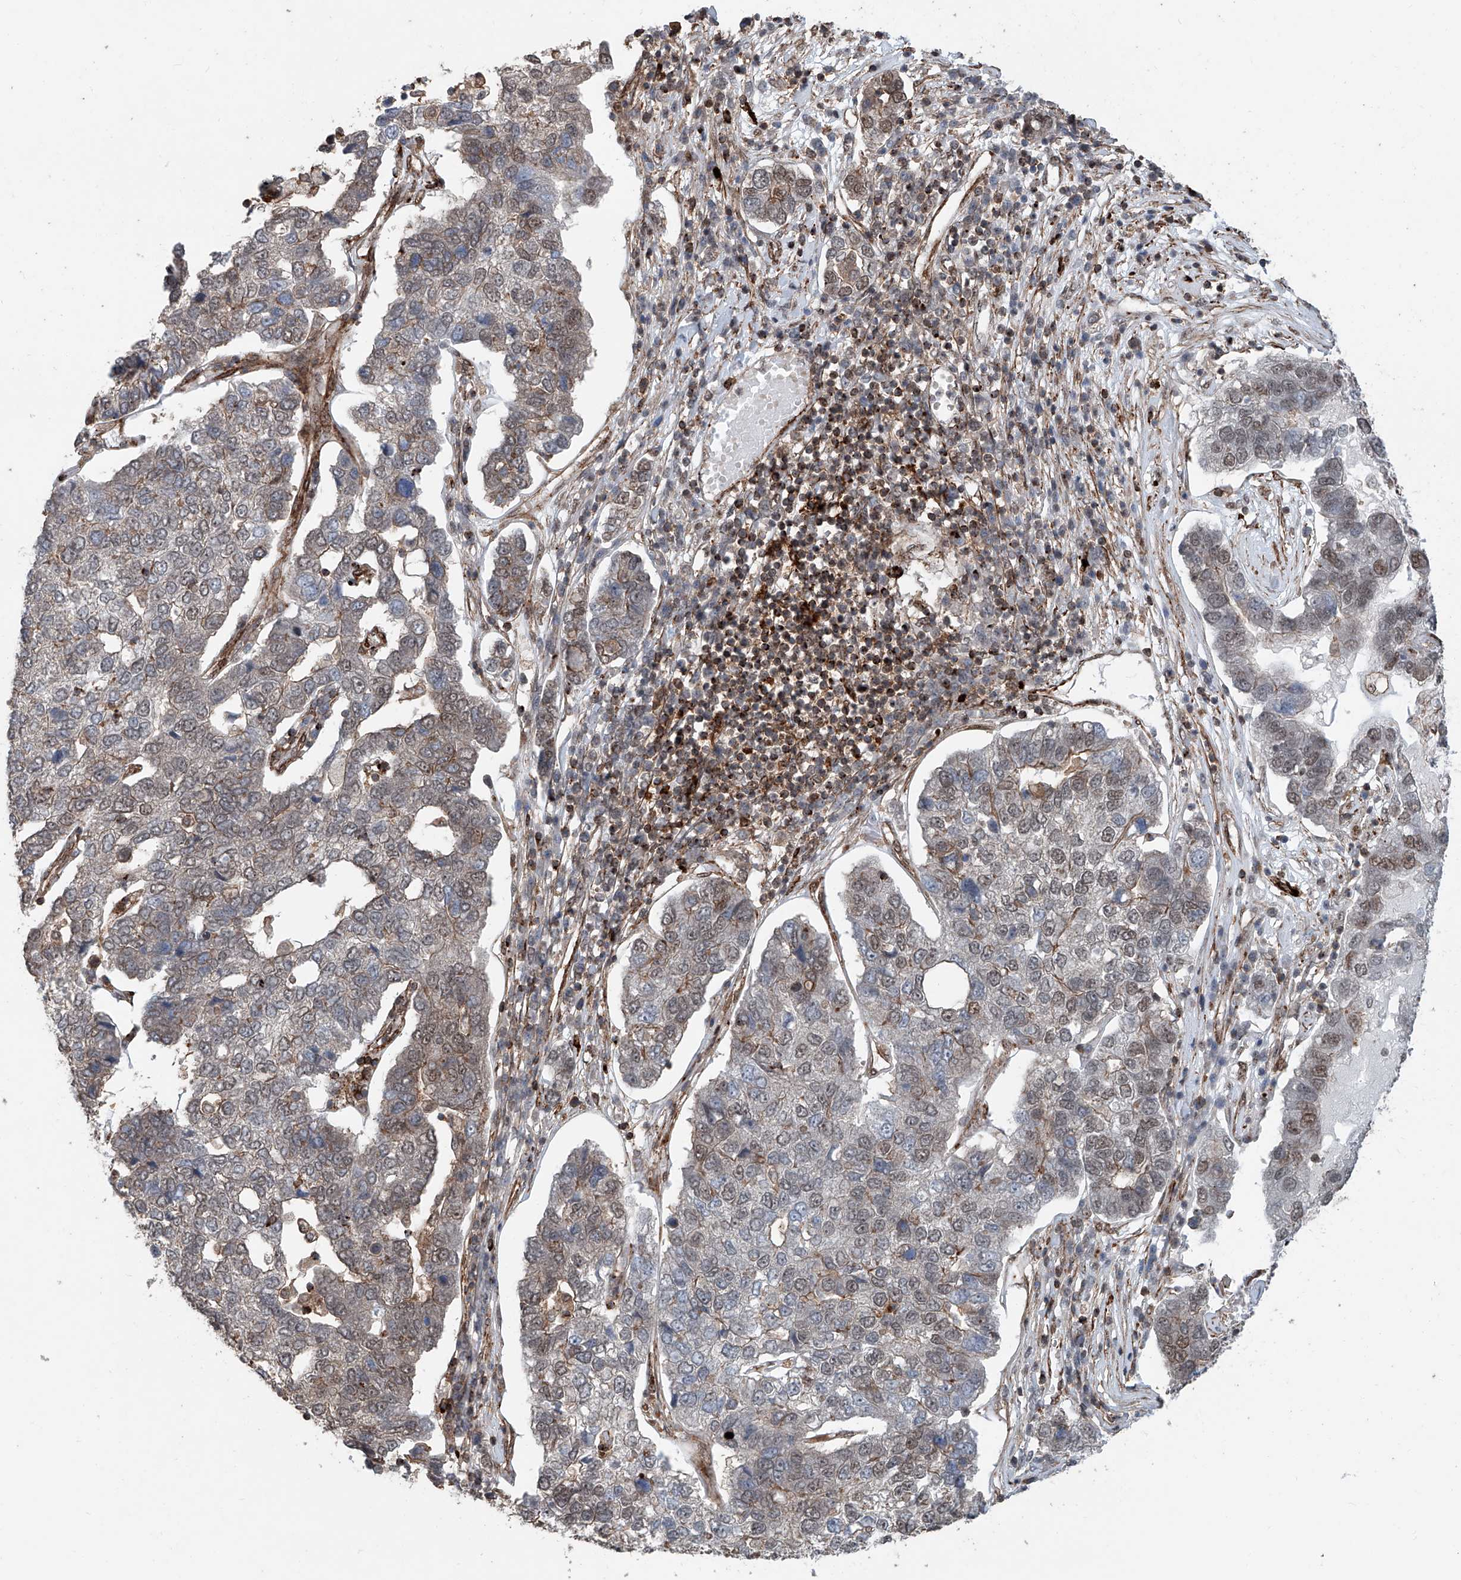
{"staining": {"intensity": "weak", "quantity": "<25%", "location": "nuclear"}, "tissue": "pancreatic cancer", "cell_type": "Tumor cells", "image_type": "cancer", "snomed": [{"axis": "morphology", "description": "Adenocarcinoma, NOS"}, {"axis": "topography", "description": "Pancreas"}], "caption": "A high-resolution image shows immunohistochemistry (IHC) staining of pancreatic adenocarcinoma, which reveals no significant expression in tumor cells.", "gene": "SDE2", "patient": {"sex": "female", "age": 61}}